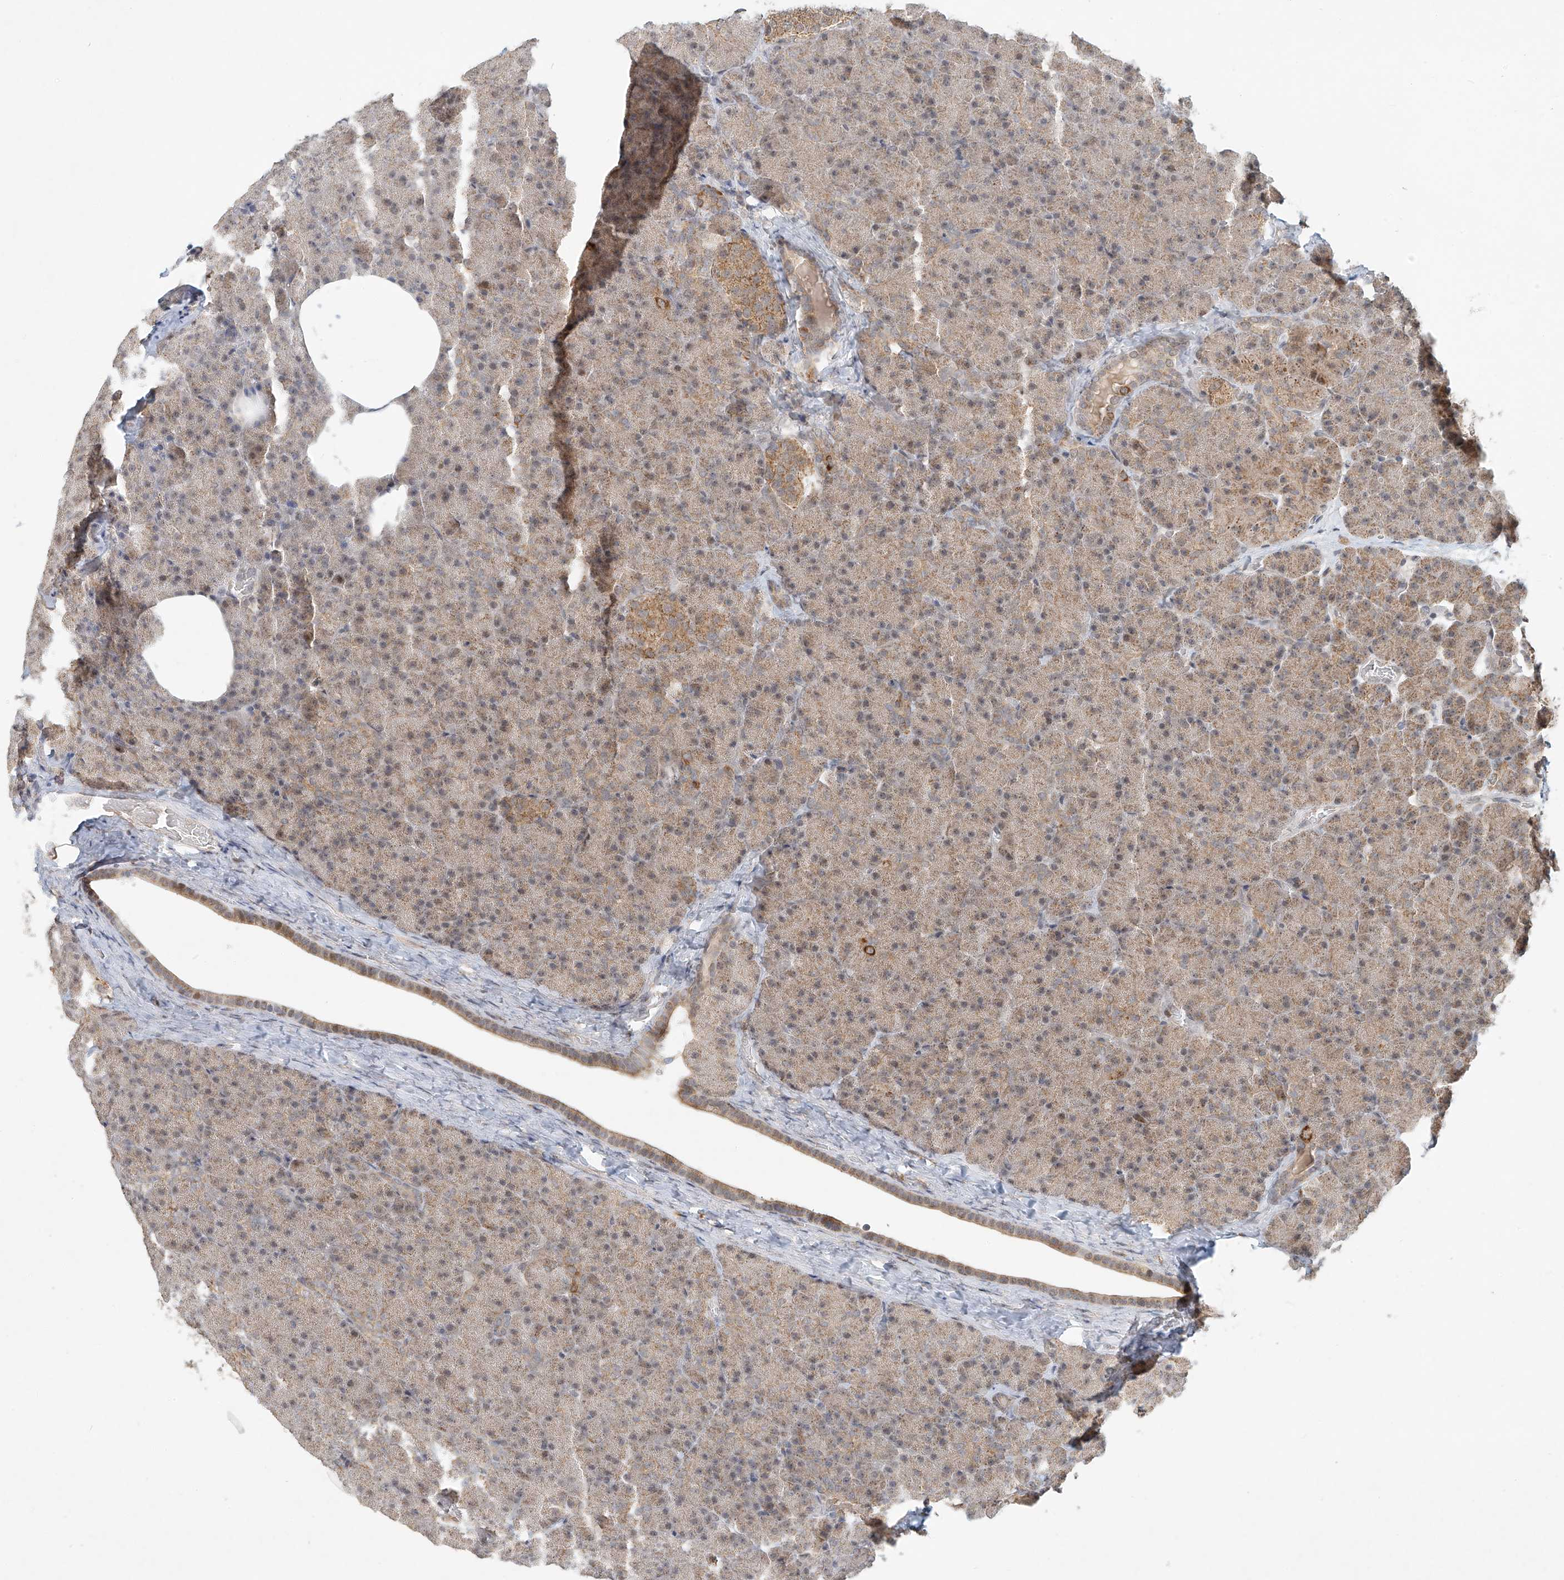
{"staining": {"intensity": "weak", "quantity": ">75%", "location": "cytoplasmic/membranous"}, "tissue": "pancreas", "cell_type": "Exocrine glandular cells", "image_type": "normal", "snomed": [{"axis": "morphology", "description": "Normal tissue, NOS"}, {"axis": "morphology", "description": "Carcinoid, malignant, NOS"}, {"axis": "topography", "description": "Pancreas"}], "caption": "Protein expression analysis of unremarkable pancreas shows weak cytoplasmic/membranous positivity in approximately >75% of exocrine glandular cells. (Brightfield microscopy of DAB IHC at high magnification).", "gene": "SYTL3", "patient": {"sex": "female", "age": 35}}